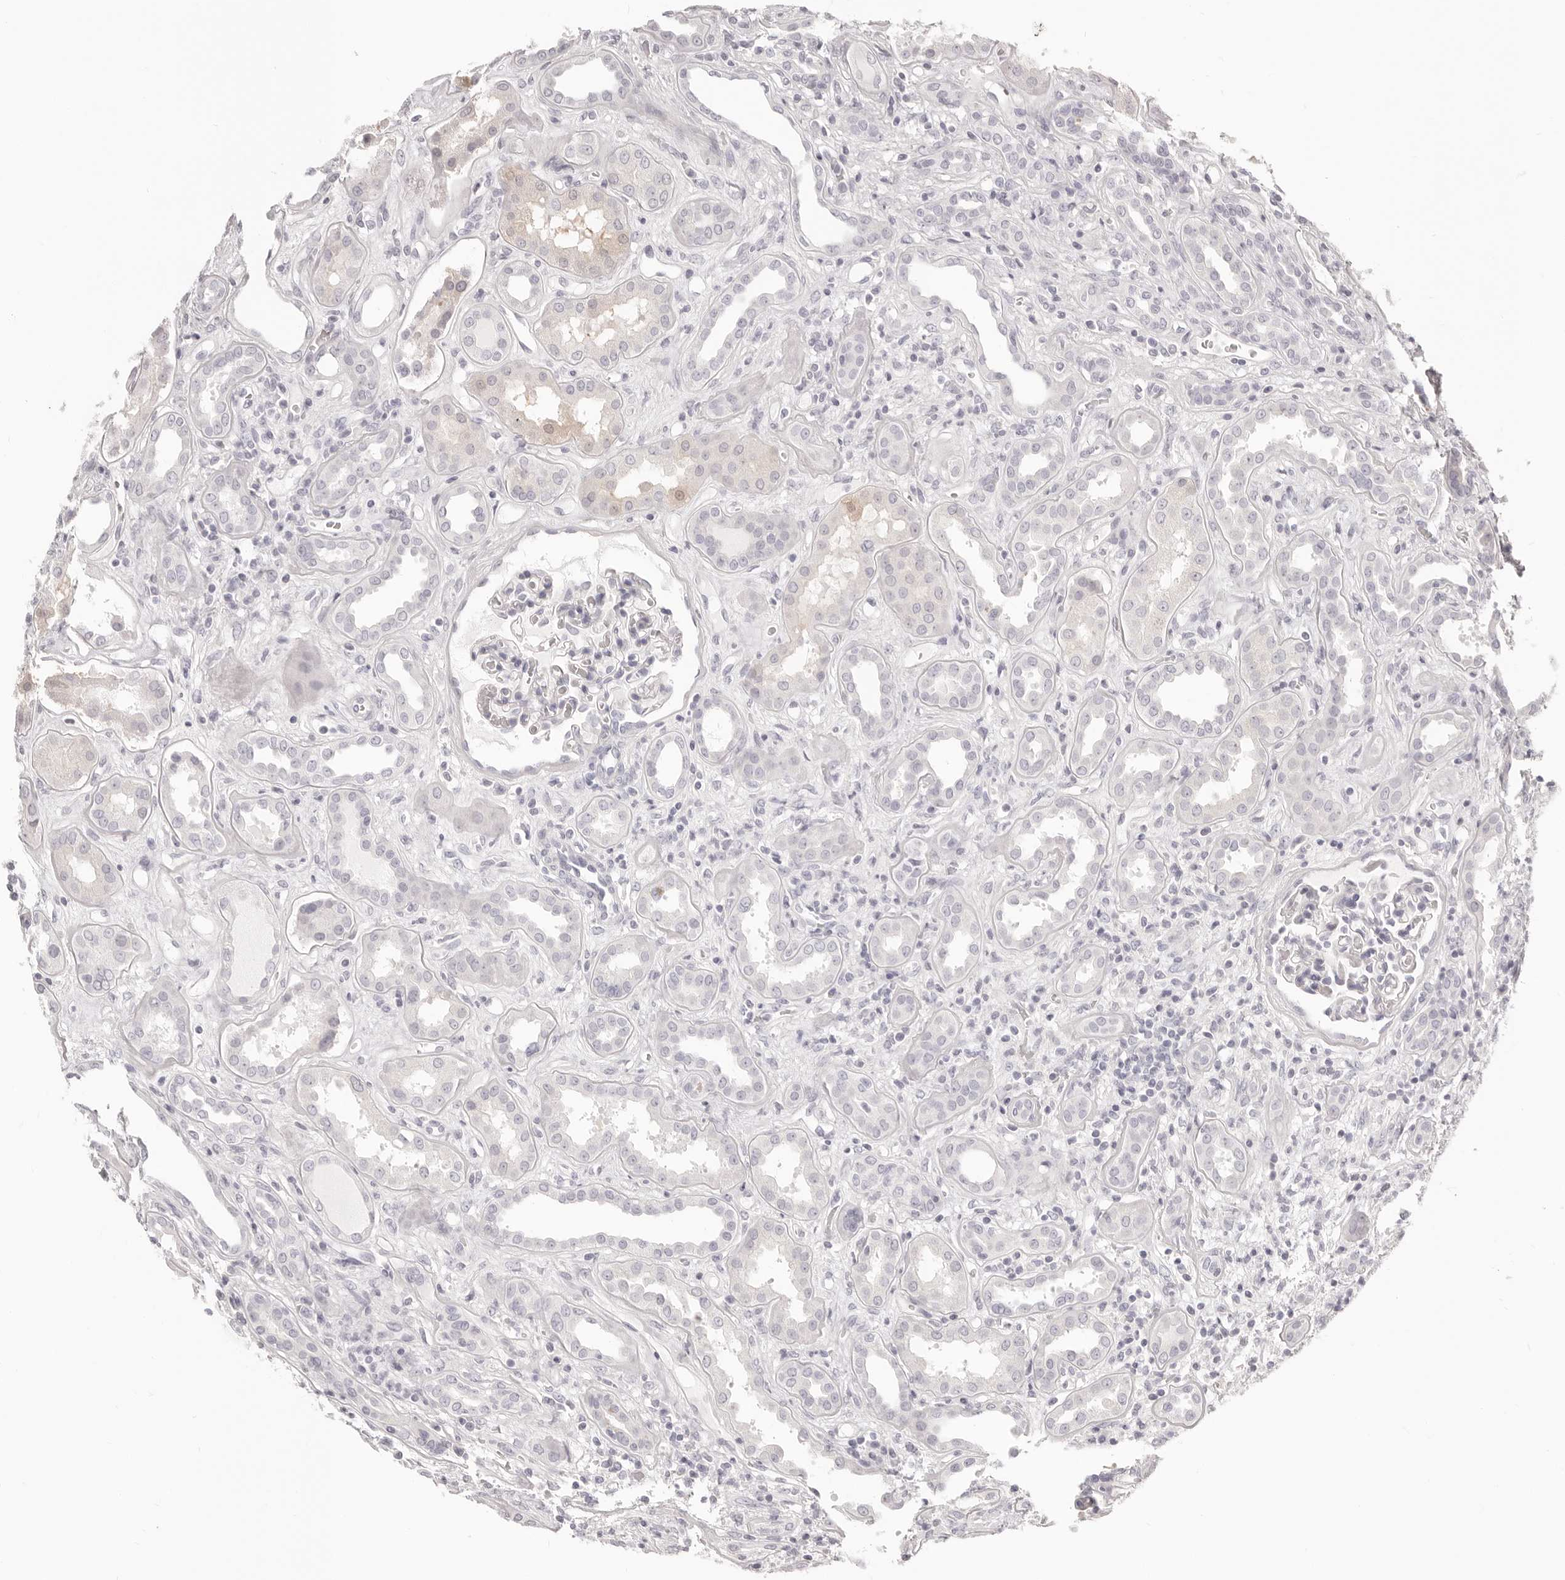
{"staining": {"intensity": "negative", "quantity": "none", "location": "none"}, "tissue": "kidney", "cell_type": "Cells in glomeruli", "image_type": "normal", "snomed": [{"axis": "morphology", "description": "Normal tissue, NOS"}, {"axis": "topography", "description": "Kidney"}], "caption": "Kidney stained for a protein using immunohistochemistry reveals no positivity cells in glomeruli.", "gene": "FABP1", "patient": {"sex": "male", "age": 59}}